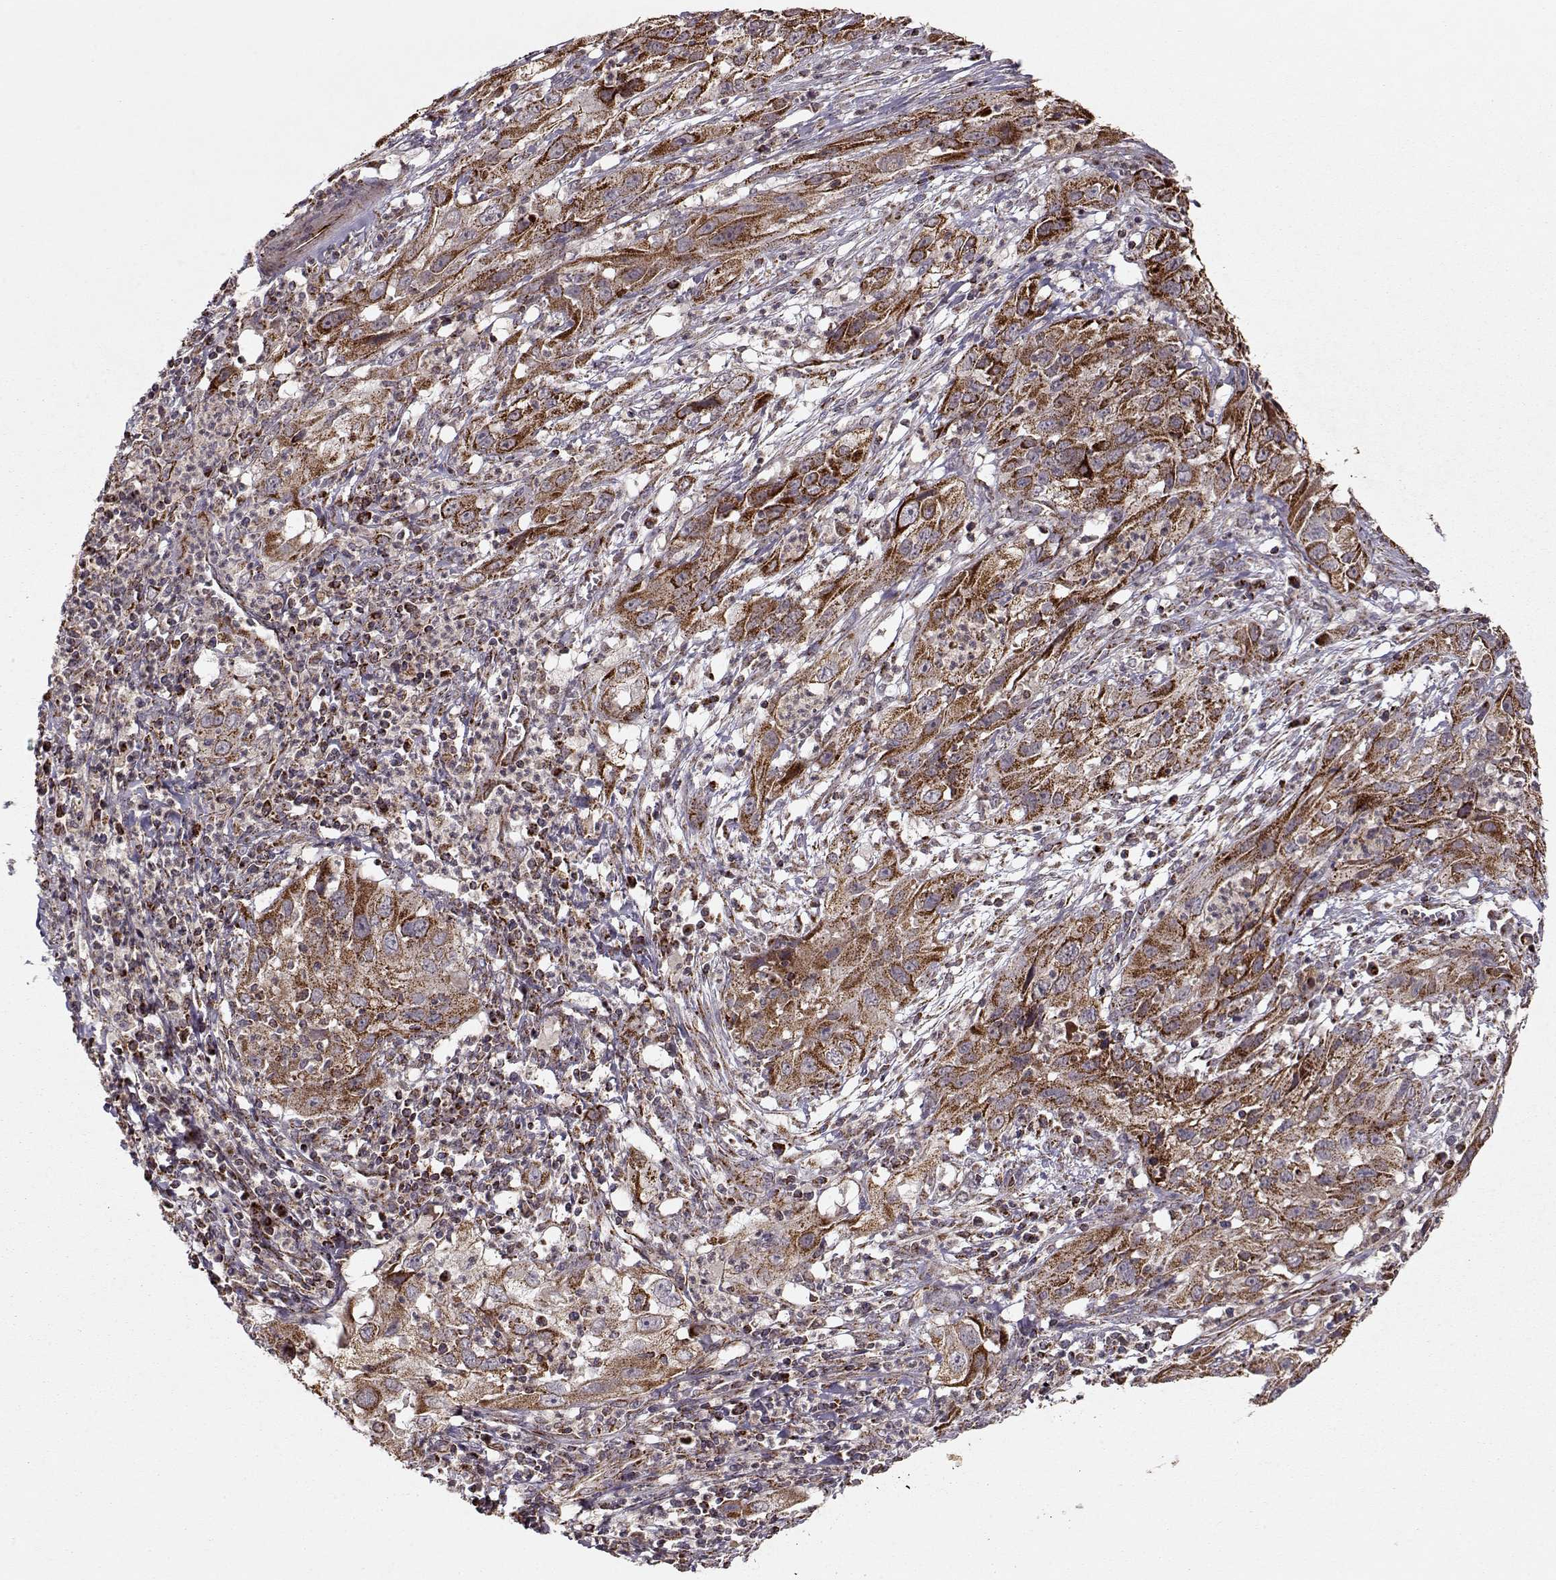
{"staining": {"intensity": "strong", "quantity": ">75%", "location": "cytoplasmic/membranous"}, "tissue": "cervical cancer", "cell_type": "Tumor cells", "image_type": "cancer", "snomed": [{"axis": "morphology", "description": "Squamous cell carcinoma, NOS"}, {"axis": "topography", "description": "Cervix"}], "caption": "Cervical squamous cell carcinoma stained with a brown dye displays strong cytoplasmic/membranous positive staining in about >75% of tumor cells.", "gene": "CMTM3", "patient": {"sex": "female", "age": 32}}